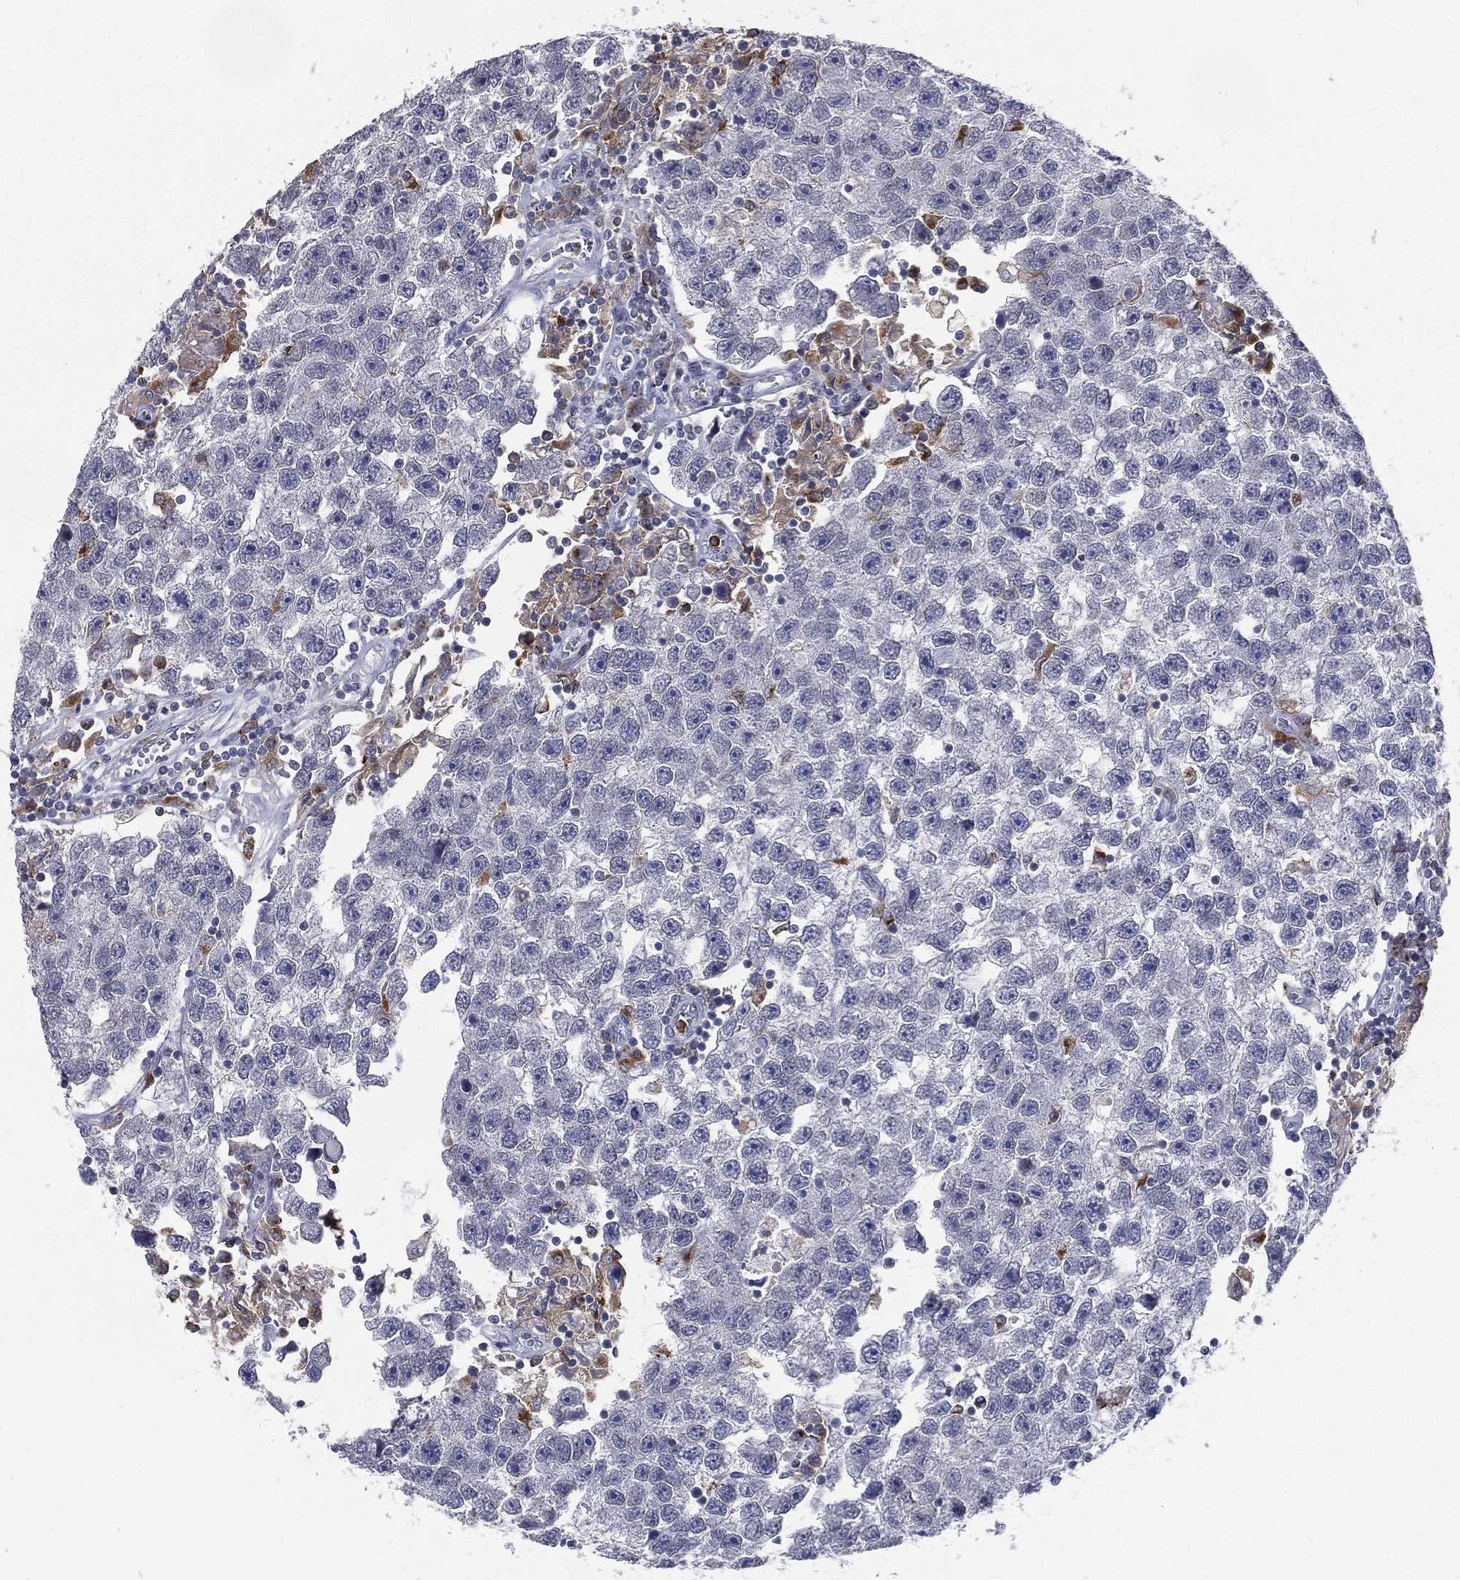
{"staining": {"intensity": "negative", "quantity": "none", "location": "none"}, "tissue": "testis cancer", "cell_type": "Tumor cells", "image_type": "cancer", "snomed": [{"axis": "morphology", "description": "Seminoma, NOS"}, {"axis": "topography", "description": "Testis"}], "caption": "This photomicrograph is of testis seminoma stained with immunohistochemistry (IHC) to label a protein in brown with the nuclei are counter-stained blue. There is no positivity in tumor cells.", "gene": "EVI2B", "patient": {"sex": "male", "age": 26}}